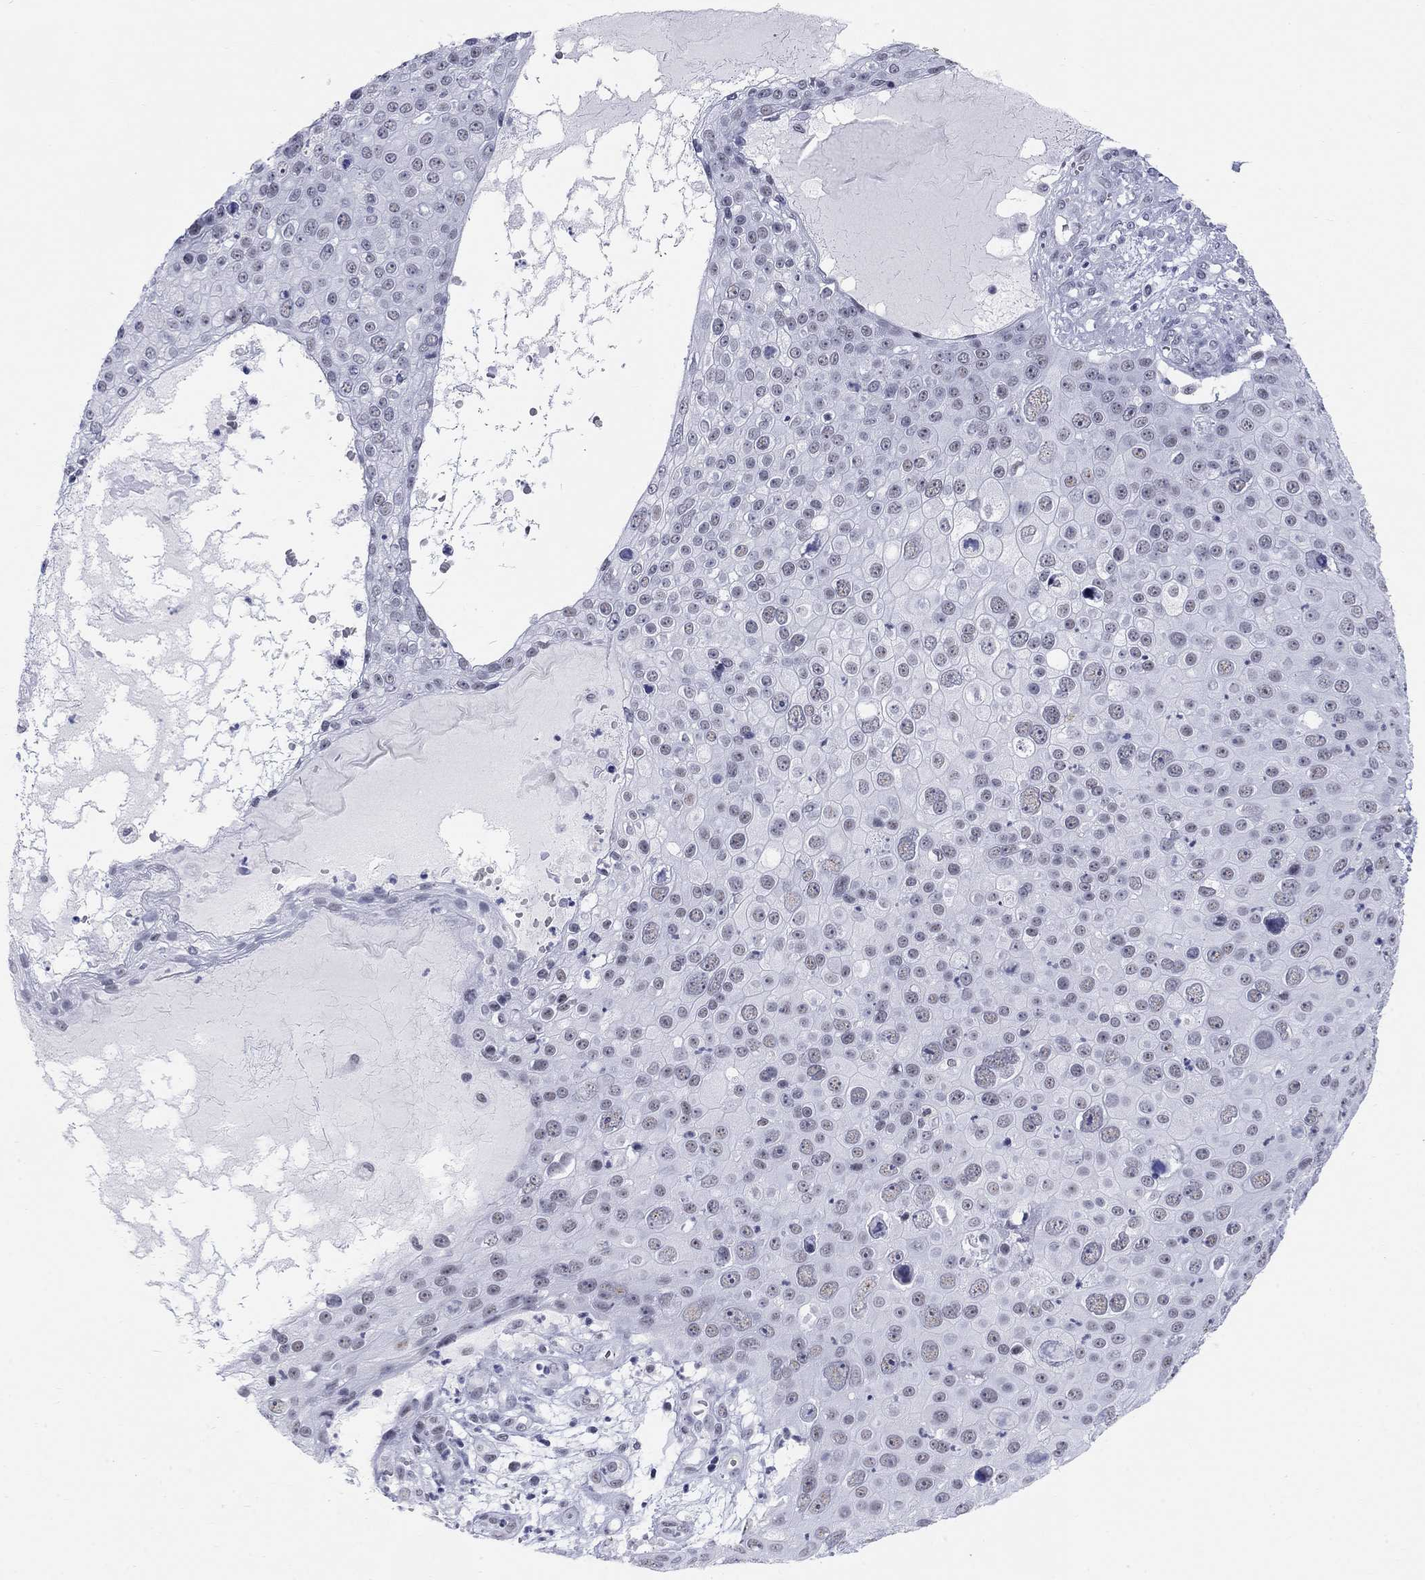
{"staining": {"intensity": "negative", "quantity": "none", "location": "none"}, "tissue": "skin cancer", "cell_type": "Tumor cells", "image_type": "cancer", "snomed": [{"axis": "morphology", "description": "Squamous cell carcinoma, NOS"}, {"axis": "topography", "description": "Skin"}], "caption": "Human skin cancer stained for a protein using immunohistochemistry reveals no expression in tumor cells.", "gene": "DMTN", "patient": {"sex": "male", "age": 71}}